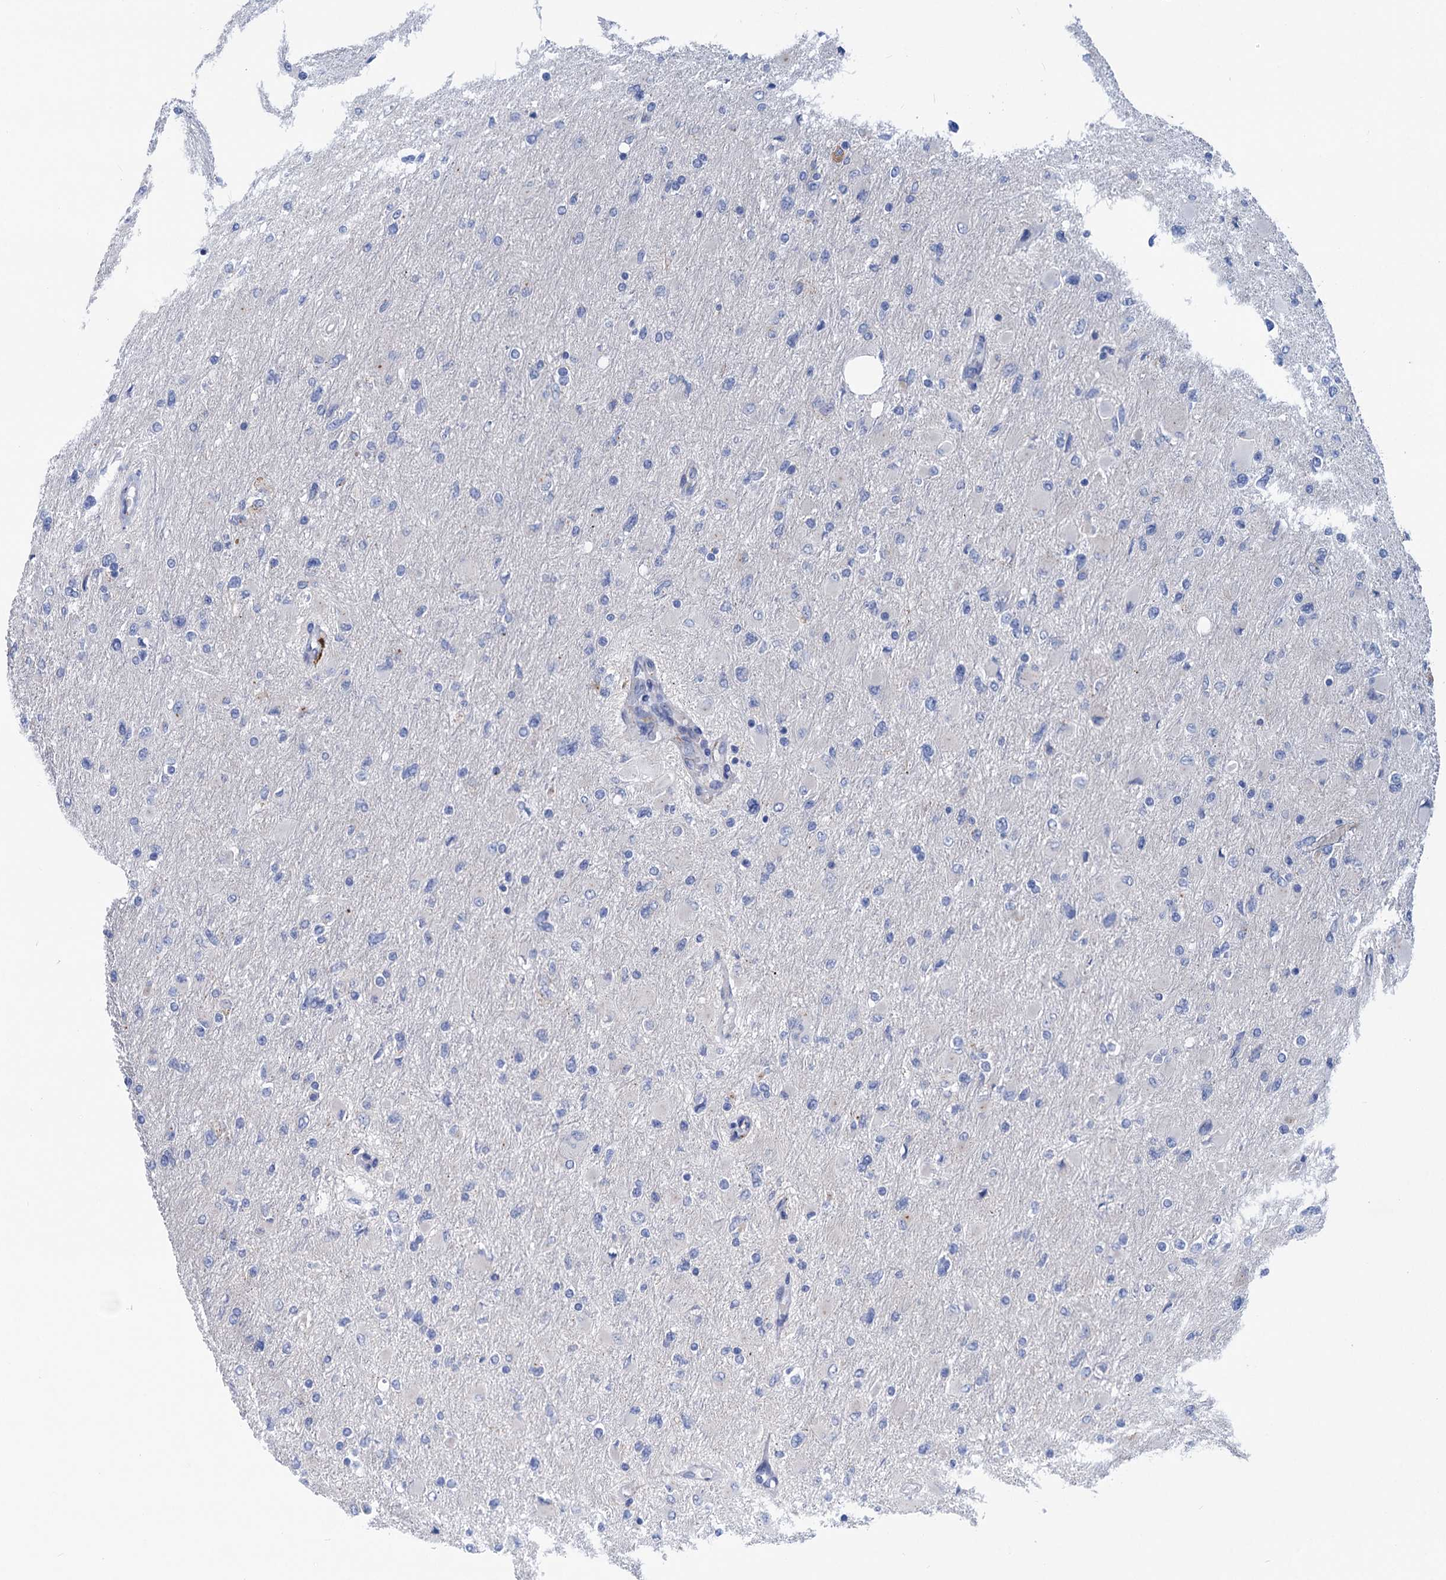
{"staining": {"intensity": "negative", "quantity": "none", "location": "none"}, "tissue": "glioma", "cell_type": "Tumor cells", "image_type": "cancer", "snomed": [{"axis": "morphology", "description": "Glioma, malignant, High grade"}, {"axis": "topography", "description": "Cerebral cortex"}], "caption": "The IHC micrograph has no significant positivity in tumor cells of malignant high-grade glioma tissue.", "gene": "ZNRD2", "patient": {"sex": "female", "age": 36}}